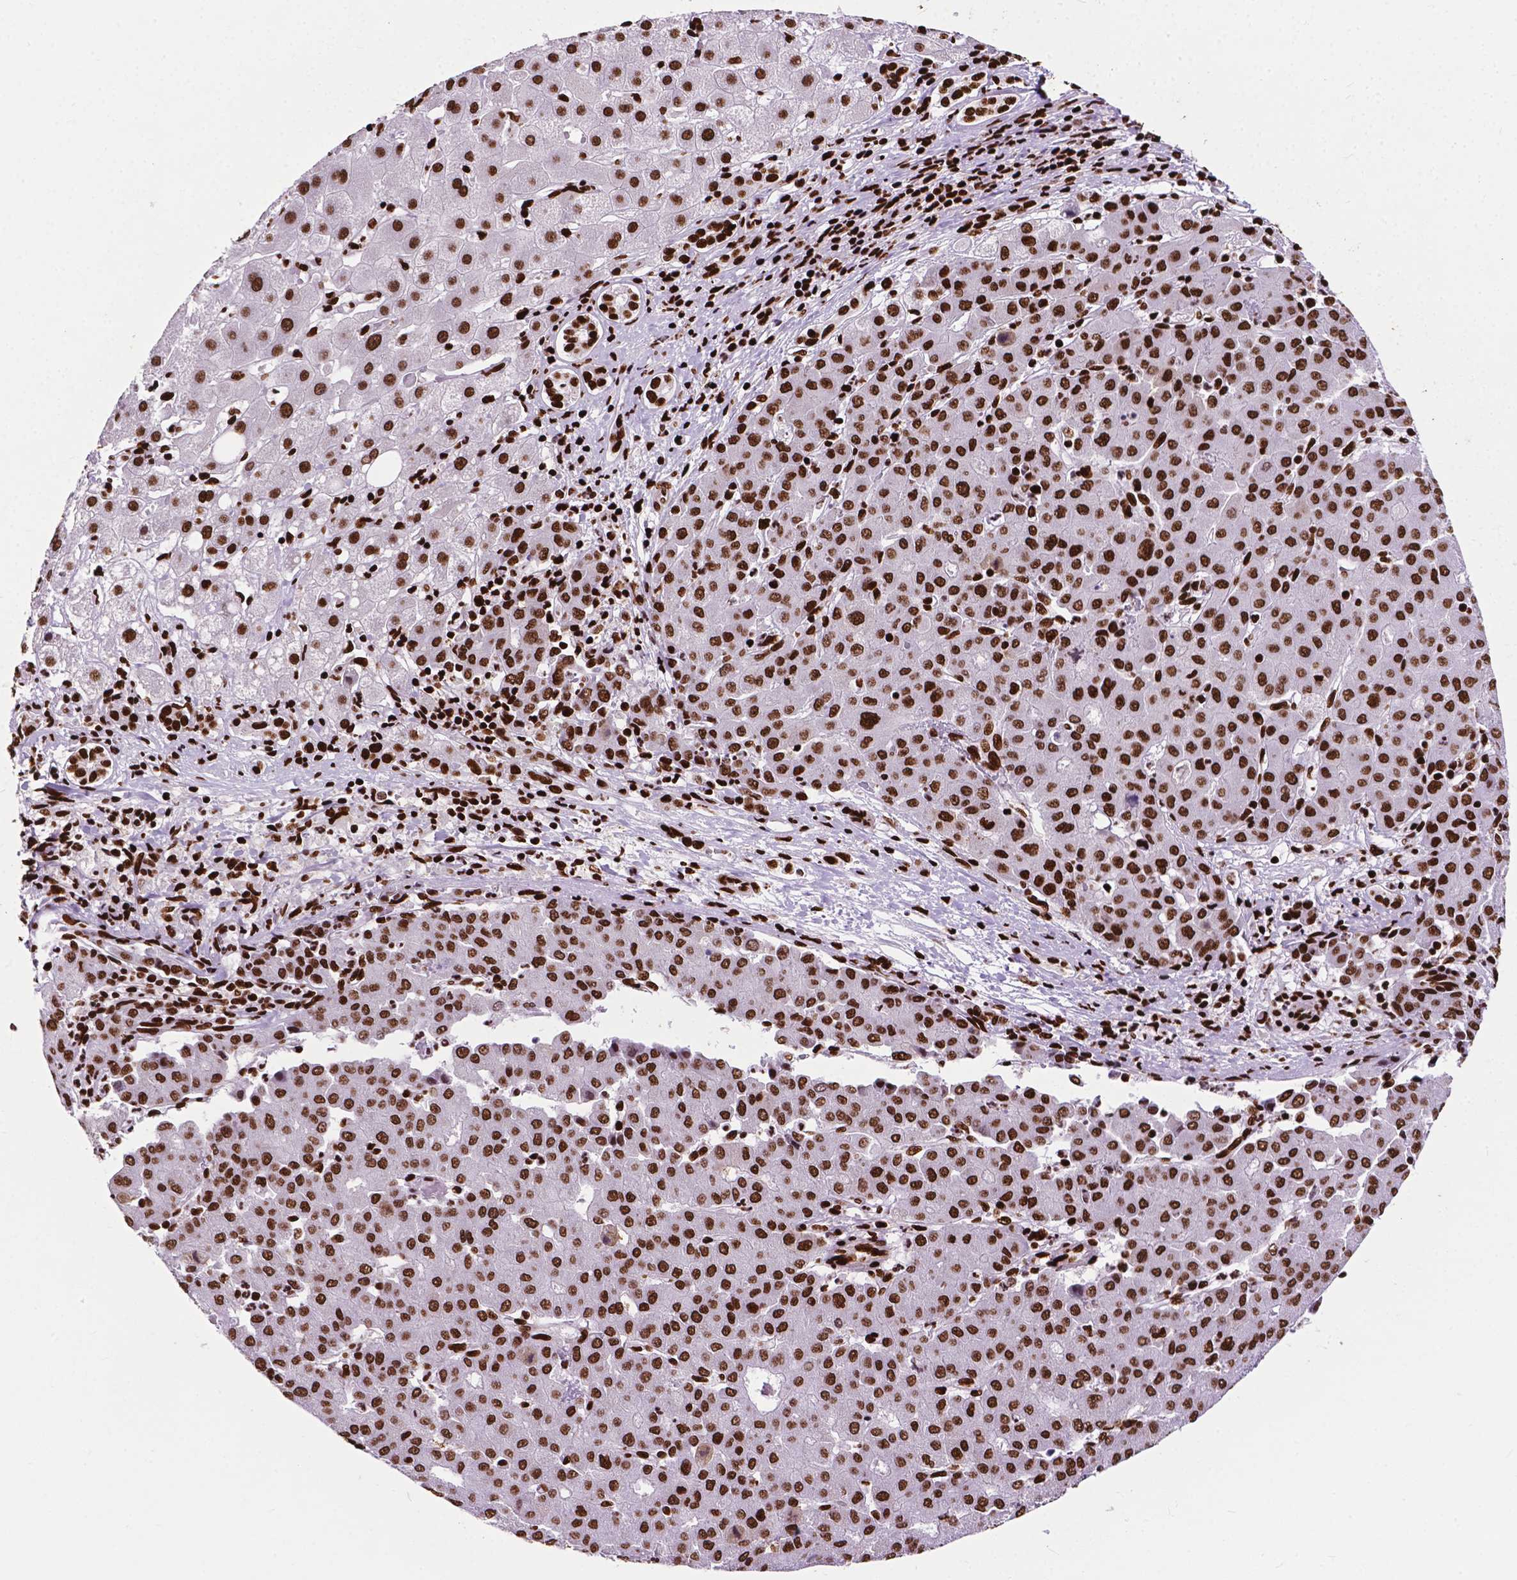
{"staining": {"intensity": "strong", "quantity": ">75%", "location": "nuclear"}, "tissue": "liver cancer", "cell_type": "Tumor cells", "image_type": "cancer", "snomed": [{"axis": "morphology", "description": "Carcinoma, Hepatocellular, NOS"}, {"axis": "topography", "description": "Liver"}], "caption": "The micrograph demonstrates staining of hepatocellular carcinoma (liver), revealing strong nuclear protein staining (brown color) within tumor cells. (IHC, brightfield microscopy, high magnification).", "gene": "SMIM5", "patient": {"sex": "male", "age": 65}}